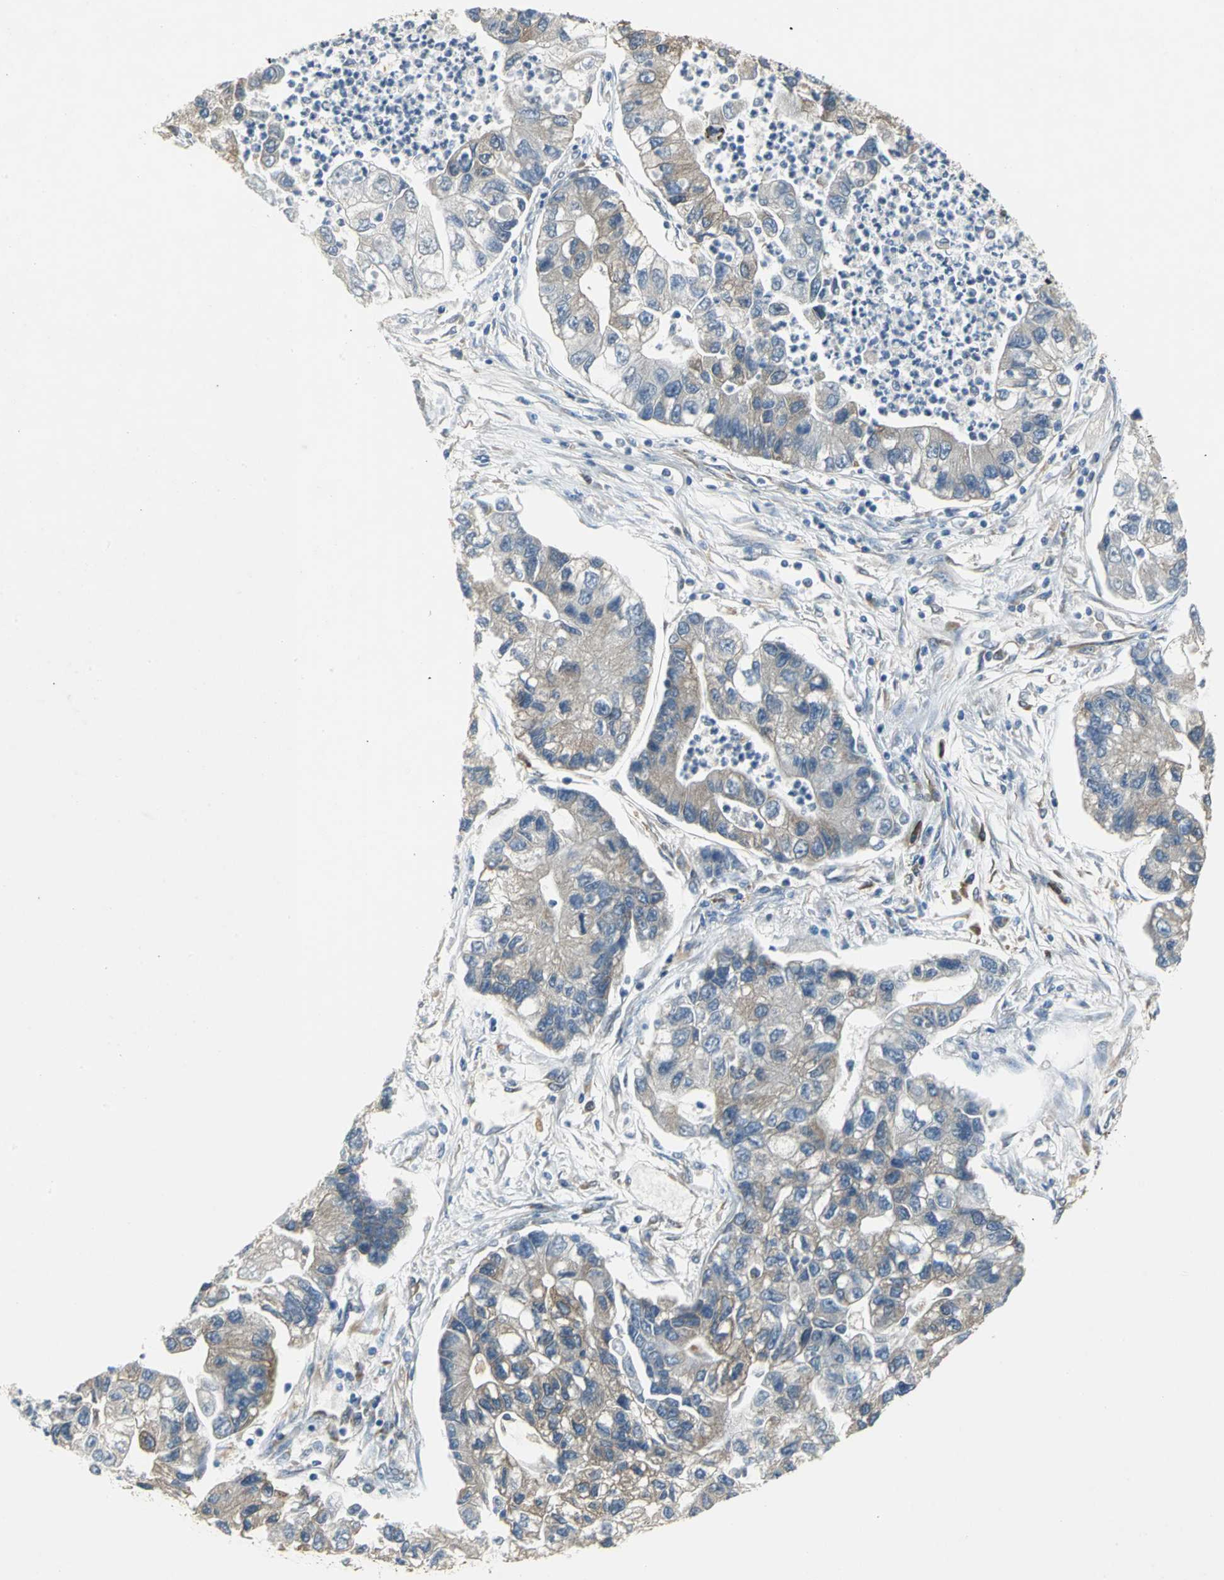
{"staining": {"intensity": "weak", "quantity": "25%-75%", "location": "cytoplasmic/membranous"}, "tissue": "lung cancer", "cell_type": "Tumor cells", "image_type": "cancer", "snomed": [{"axis": "morphology", "description": "Adenocarcinoma, NOS"}, {"axis": "topography", "description": "Lung"}], "caption": "This is a micrograph of immunohistochemistry (IHC) staining of lung adenocarcinoma, which shows weak positivity in the cytoplasmic/membranous of tumor cells.", "gene": "SYVN1", "patient": {"sex": "female", "age": 51}}